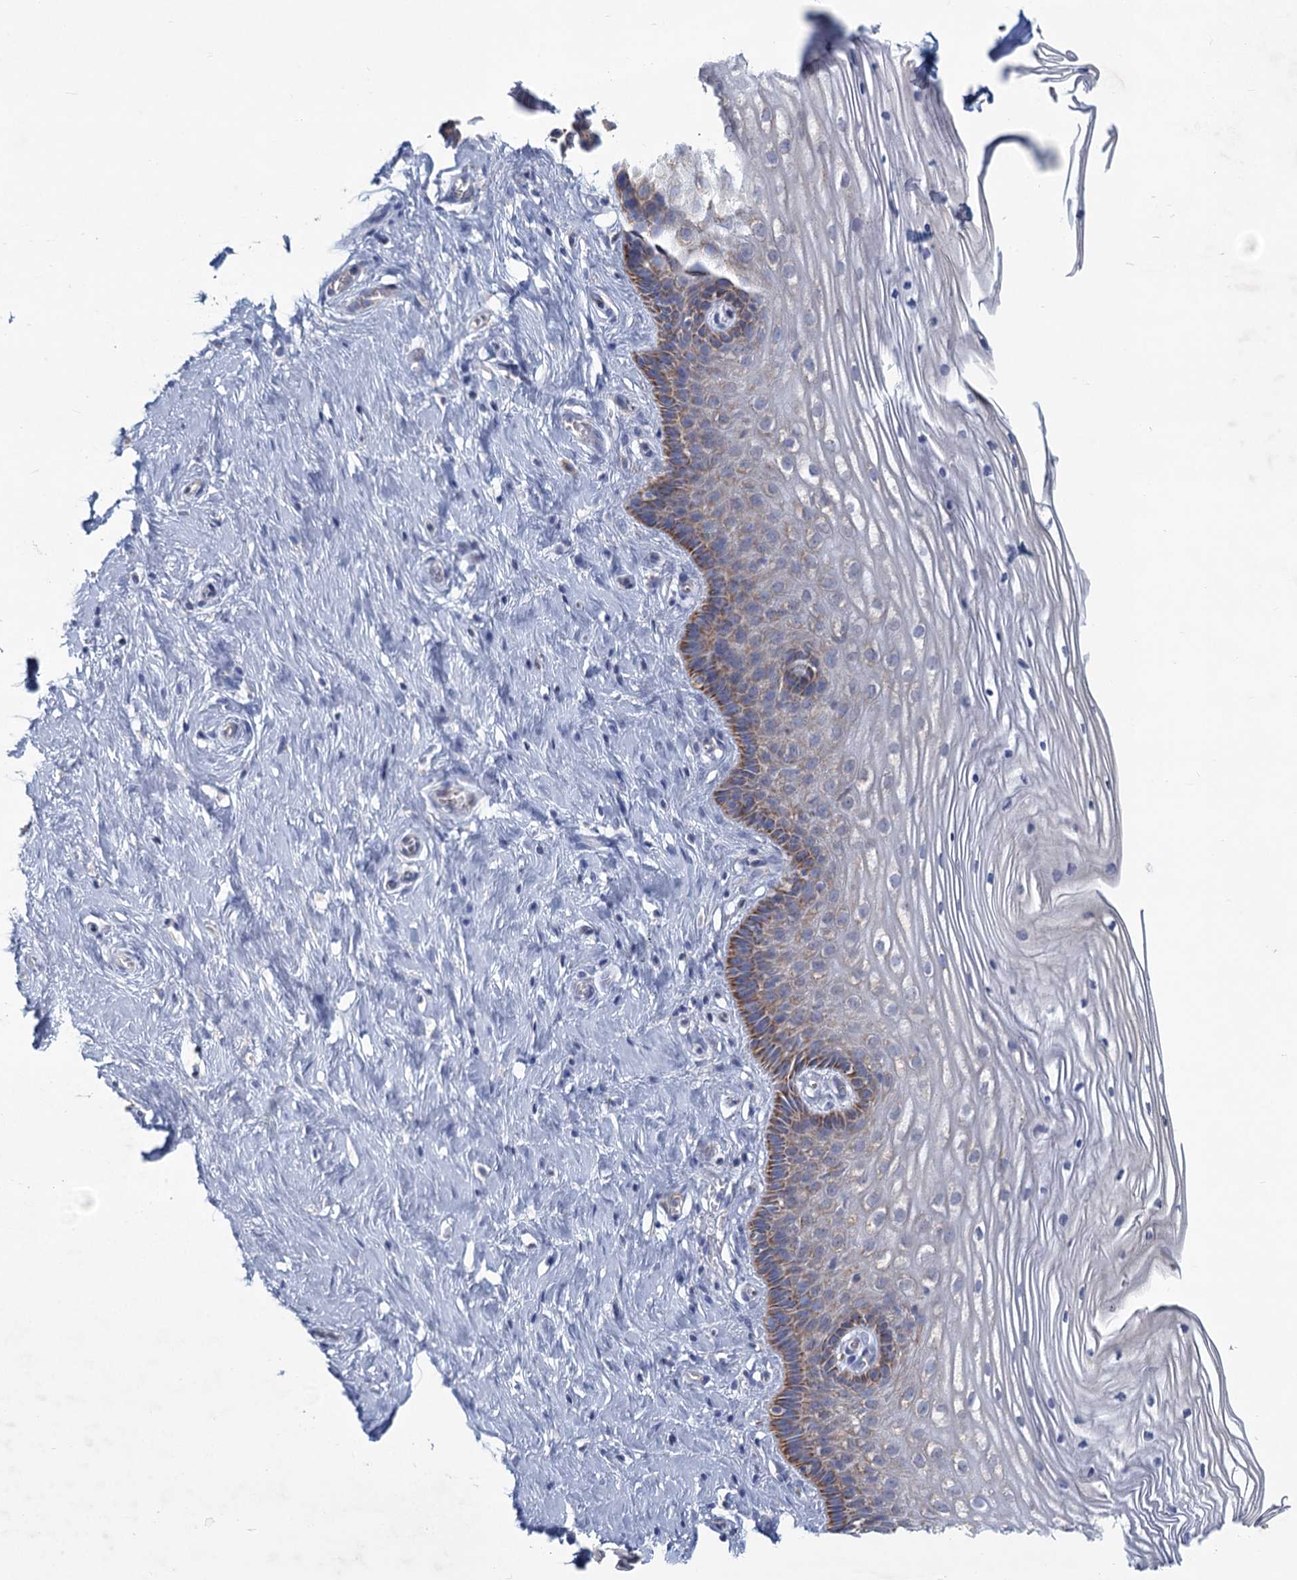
{"staining": {"intensity": "moderate", "quantity": ">75%", "location": "cytoplasmic/membranous"}, "tissue": "cervix", "cell_type": "Glandular cells", "image_type": "normal", "snomed": [{"axis": "morphology", "description": "Normal tissue, NOS"}, {"axis": "topography", "description": "Cervix"}], "caption": "IHC staining of unremarkable cervix, which reveals medium levels of moderate cytoplasmic/membranous expression in about >75% of glandular cells indicating moderate cytoplasmic/membranous protein staining. The staining was performed using DAB (3,3'-diaminobenzidine) (brown) for protein detection and nuclei were counterstained in hematoxylin (blue).", "gene": "NDUFC2", "patient": {"sex": "female", "age": 33}}